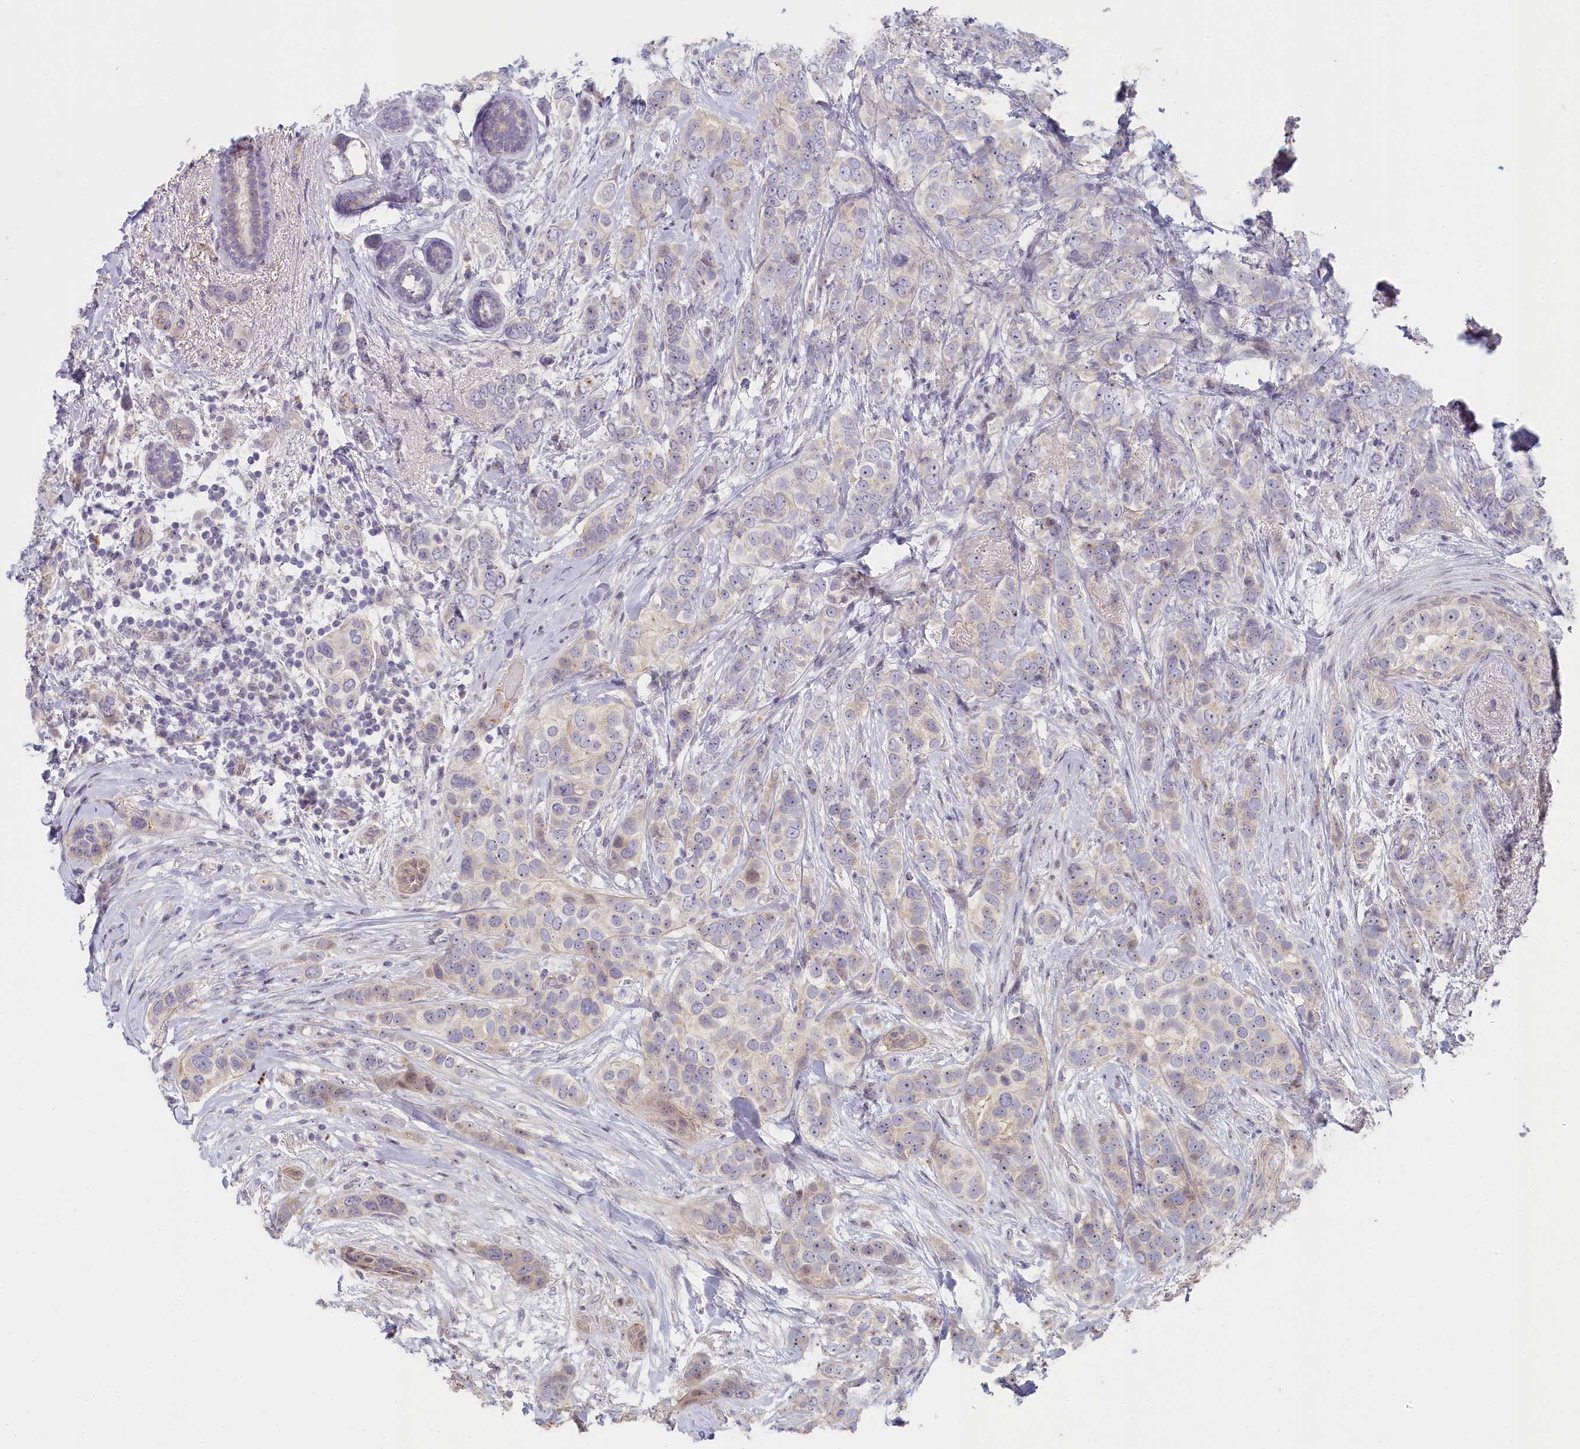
{"staining": {"intensity": "weak", "quantity": "<25%", "location": "nuclear"}, "tissue": "breast cancer", "cell_type": "Tumor cells", "image_type": "cancer", "snomed": [{"axis": "morphology", "description": "Lobular carcinoma"}, {"axis": "topography", "description": "Breast"}], "caption": "Immunohistochemical staining of breast lobular carcinoma displays no significant staining in tumor cells. (DAB immunohistochemistry (IHC), high magnification).", "gene": "INTS4", "patient": {"sex": "female", "age": 51}}